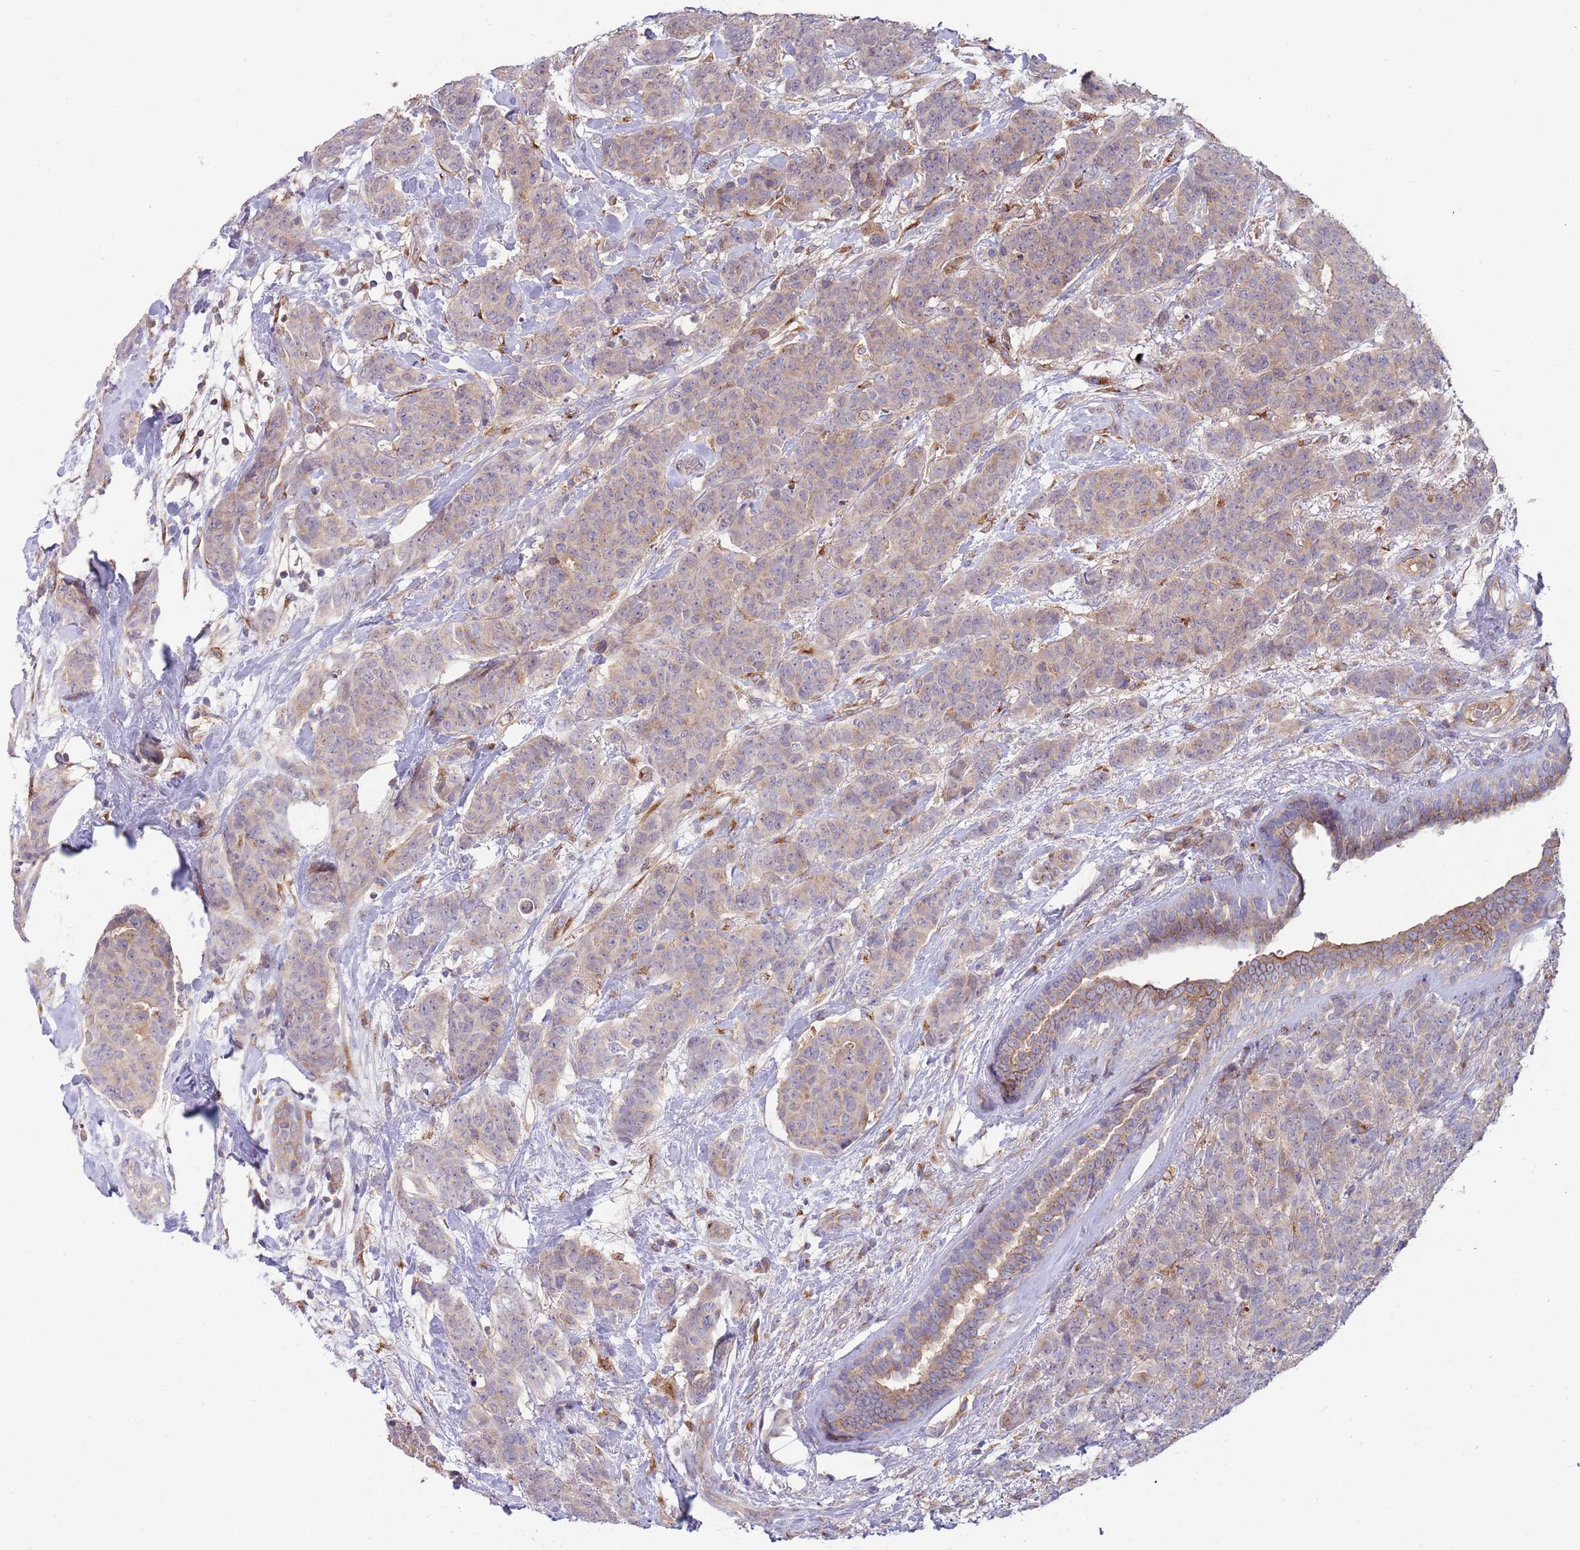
{"staining": {"intensity": "weak", "quantity": "25%-75%", "location": "cytoplasmic/membranous"}, "tissue": "breast cancer", "cell_type": "Tumor cells", "image_type": "cancer", "snomed": [{"axis": "morphology", "description": "Duct carcinoma"}, {"axis": "topography", "description": "Breast"}], "caption": "Breast cancer tissue reveals weak cytoplasmic/membranous positivity in approximately 25%-75% of tumor cells, visualized by immunohistochemistry.", "gene": "BTBD7", "patient": {"sex": "female", "age": 40}}